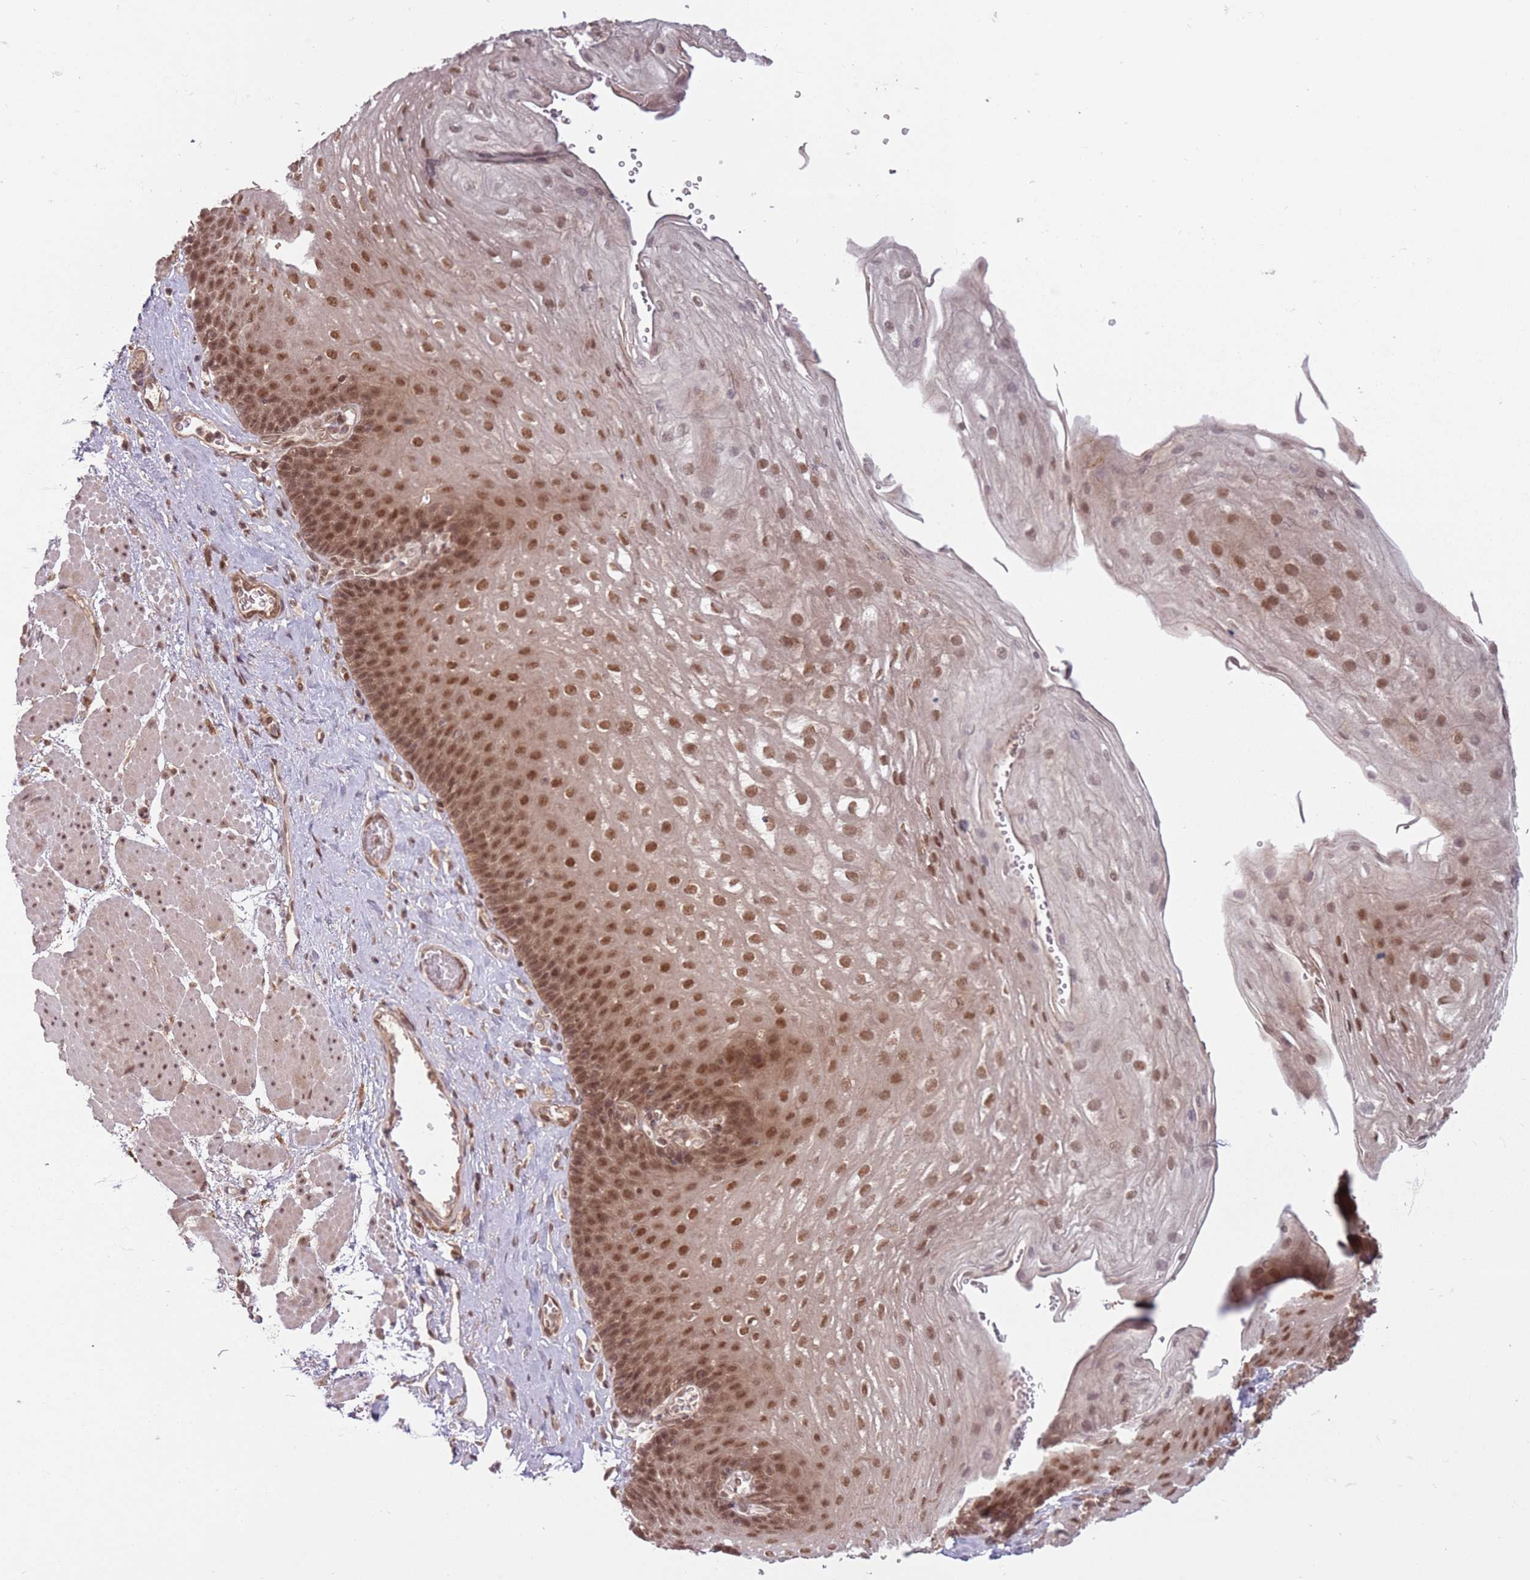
{"staining": {"intensity": "moderate", "quantity": ">75%", "location": "cytoplasmic/membranous,nuclear"}, "tissue": "esophagus", "cell_type": "Squamous epithelial cells", "image_type": "normal", "snomed": [{"axis": "morphology", "description": "Normal tissue, NOS"}, {"axis": "topography", "description": "Esophagus"}], "caption": "High-power microscopy captured an IHC micrograph of benign esophagus, revealing moderate cytoplasmic/membranous,nuclear expression in about >75% of squamous epithelial cells.", "gene": "ADAMTS3", "patient": {"sex": "female", "age": 66}}